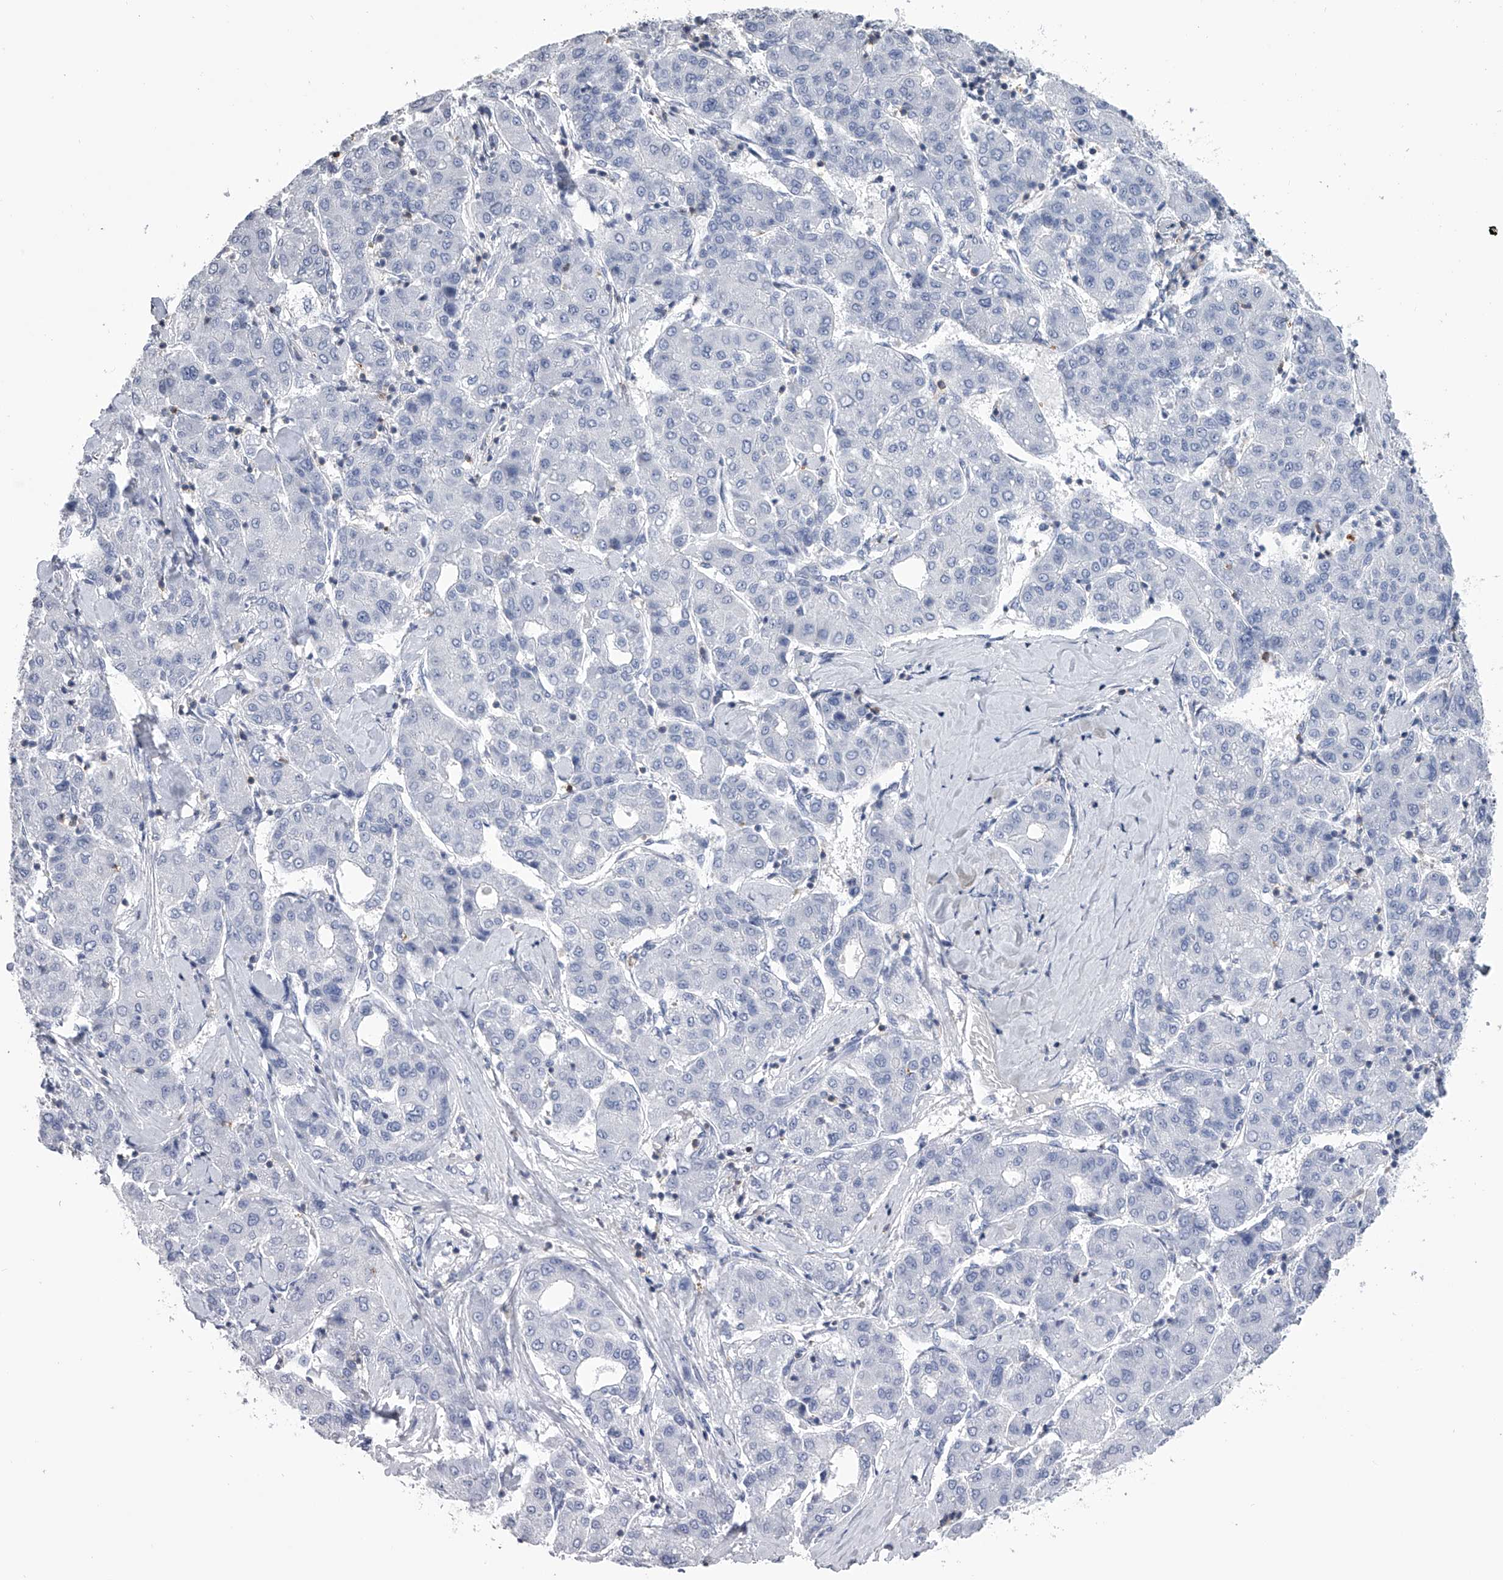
{"staining": {"intensity": "negative", "quantity": "none", "location": "none"}, "tissue": "liver cancer", "cell_type": "Tumor cells", "image_type": "cancer", "snomed": [{"axis": "morphology", "description": "Carcinoma, Hepatocellular, NOS"}, {"axis": "topography", "description": "Liver"}], "caption": "Liver cancer was stained to show a protein in brown. There is no significant expression in tumor cells.", "gene": "TASP1", "patient": {"sex": "male", "age": 65}}